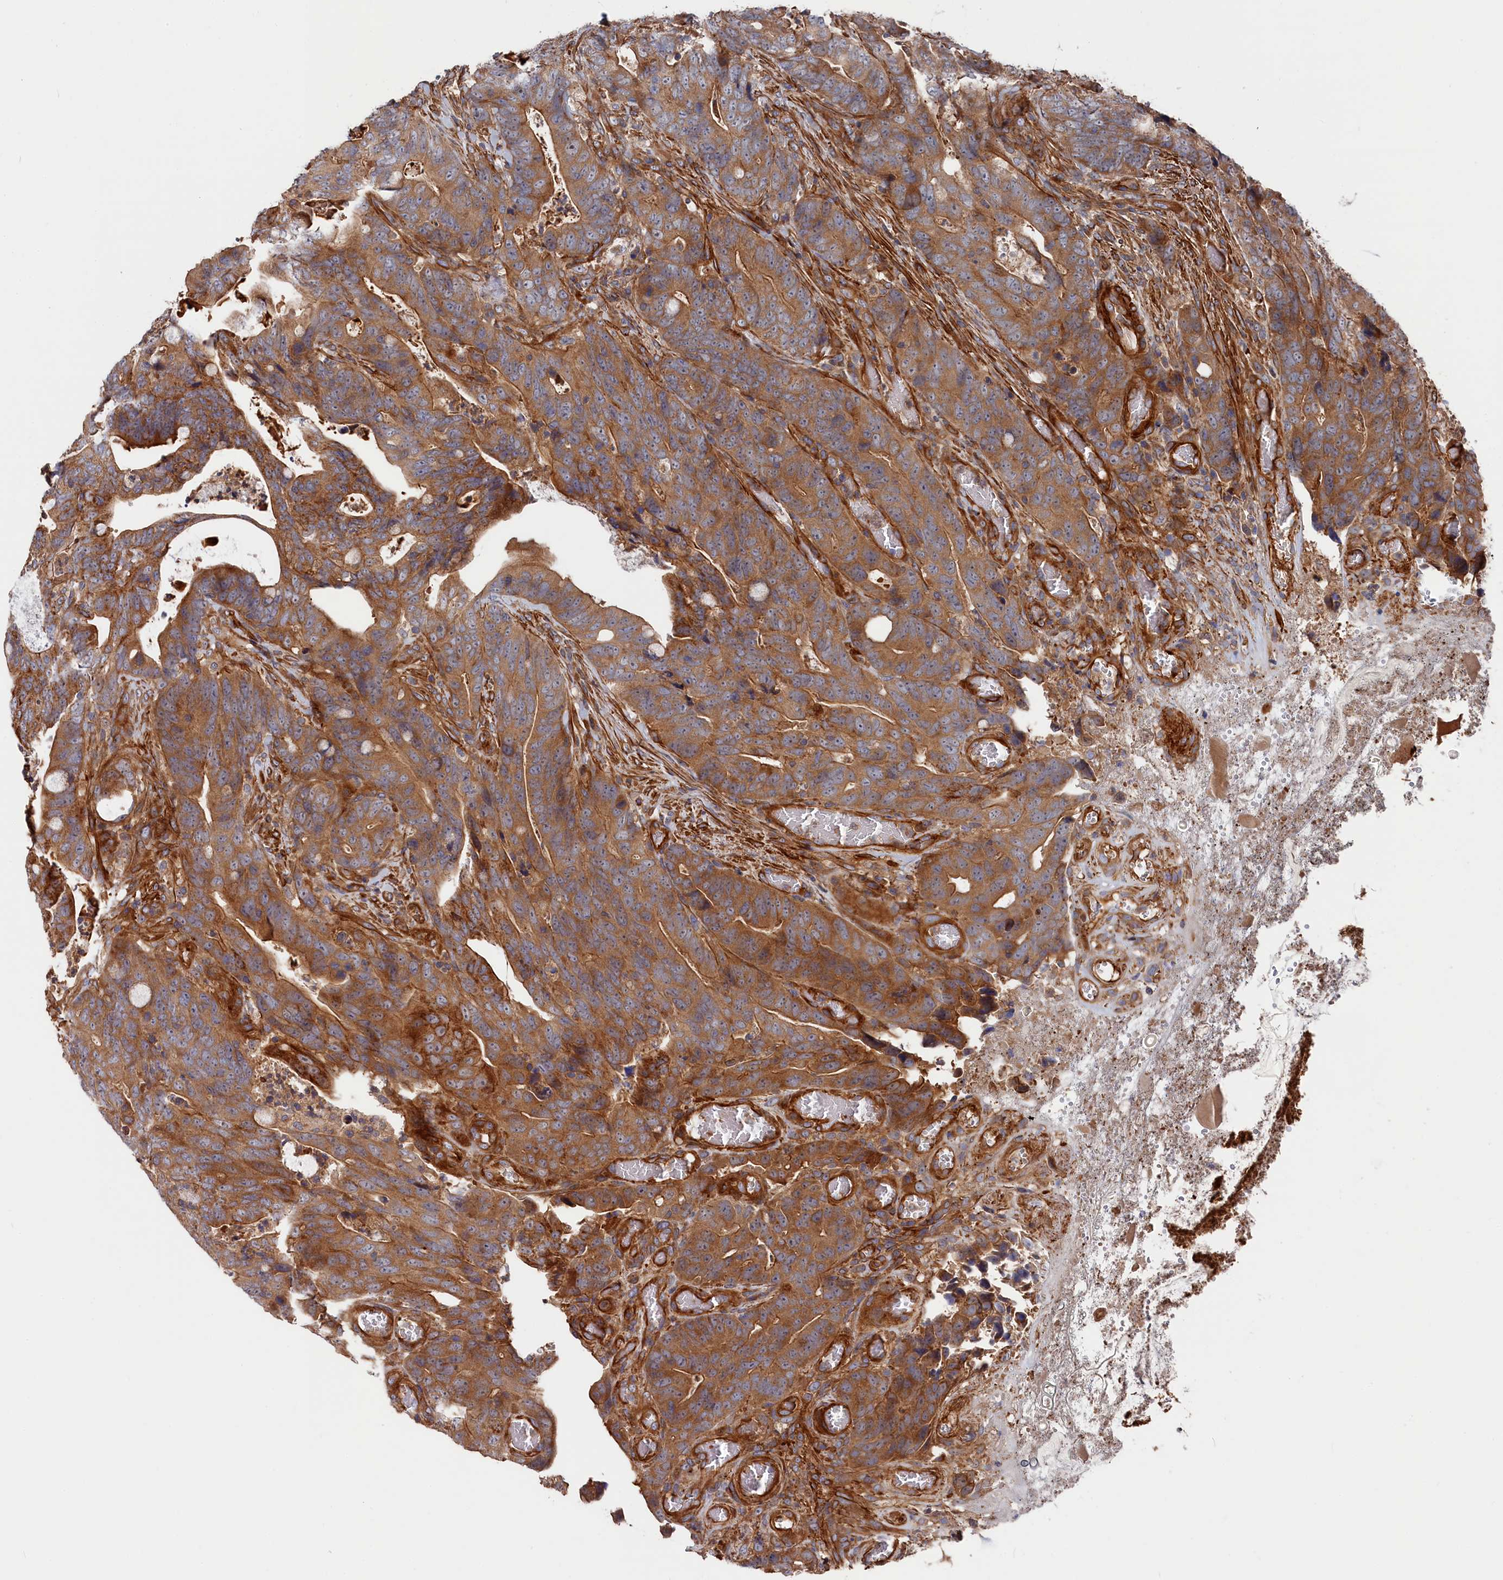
{"staining": {"intensity": "moderate", "quantity": ">75%", "location": "cytoplasmic/membranous"}, "tissue": "colorectal cancer", "cell_type": "Tumor cells", "image_type": "cancer", "snomed": [{"axis": "morphology", "description": "Adenocarcinoma, NOS"}, {"axis": "topography", "description": "Colon"}], "caption": "DAB (3,3'-diaminobenzidine) immunohistochemical staining of human colorectal cancer (adenocarcinoma) shows moderate cytoplasmic/membranous protein staining in about >75% of tumor cells. (Brightfield microscopy of DAB IHC at high magnification).", "gene": "LDHD", "patient": {"sex": "female", "age": 82}}